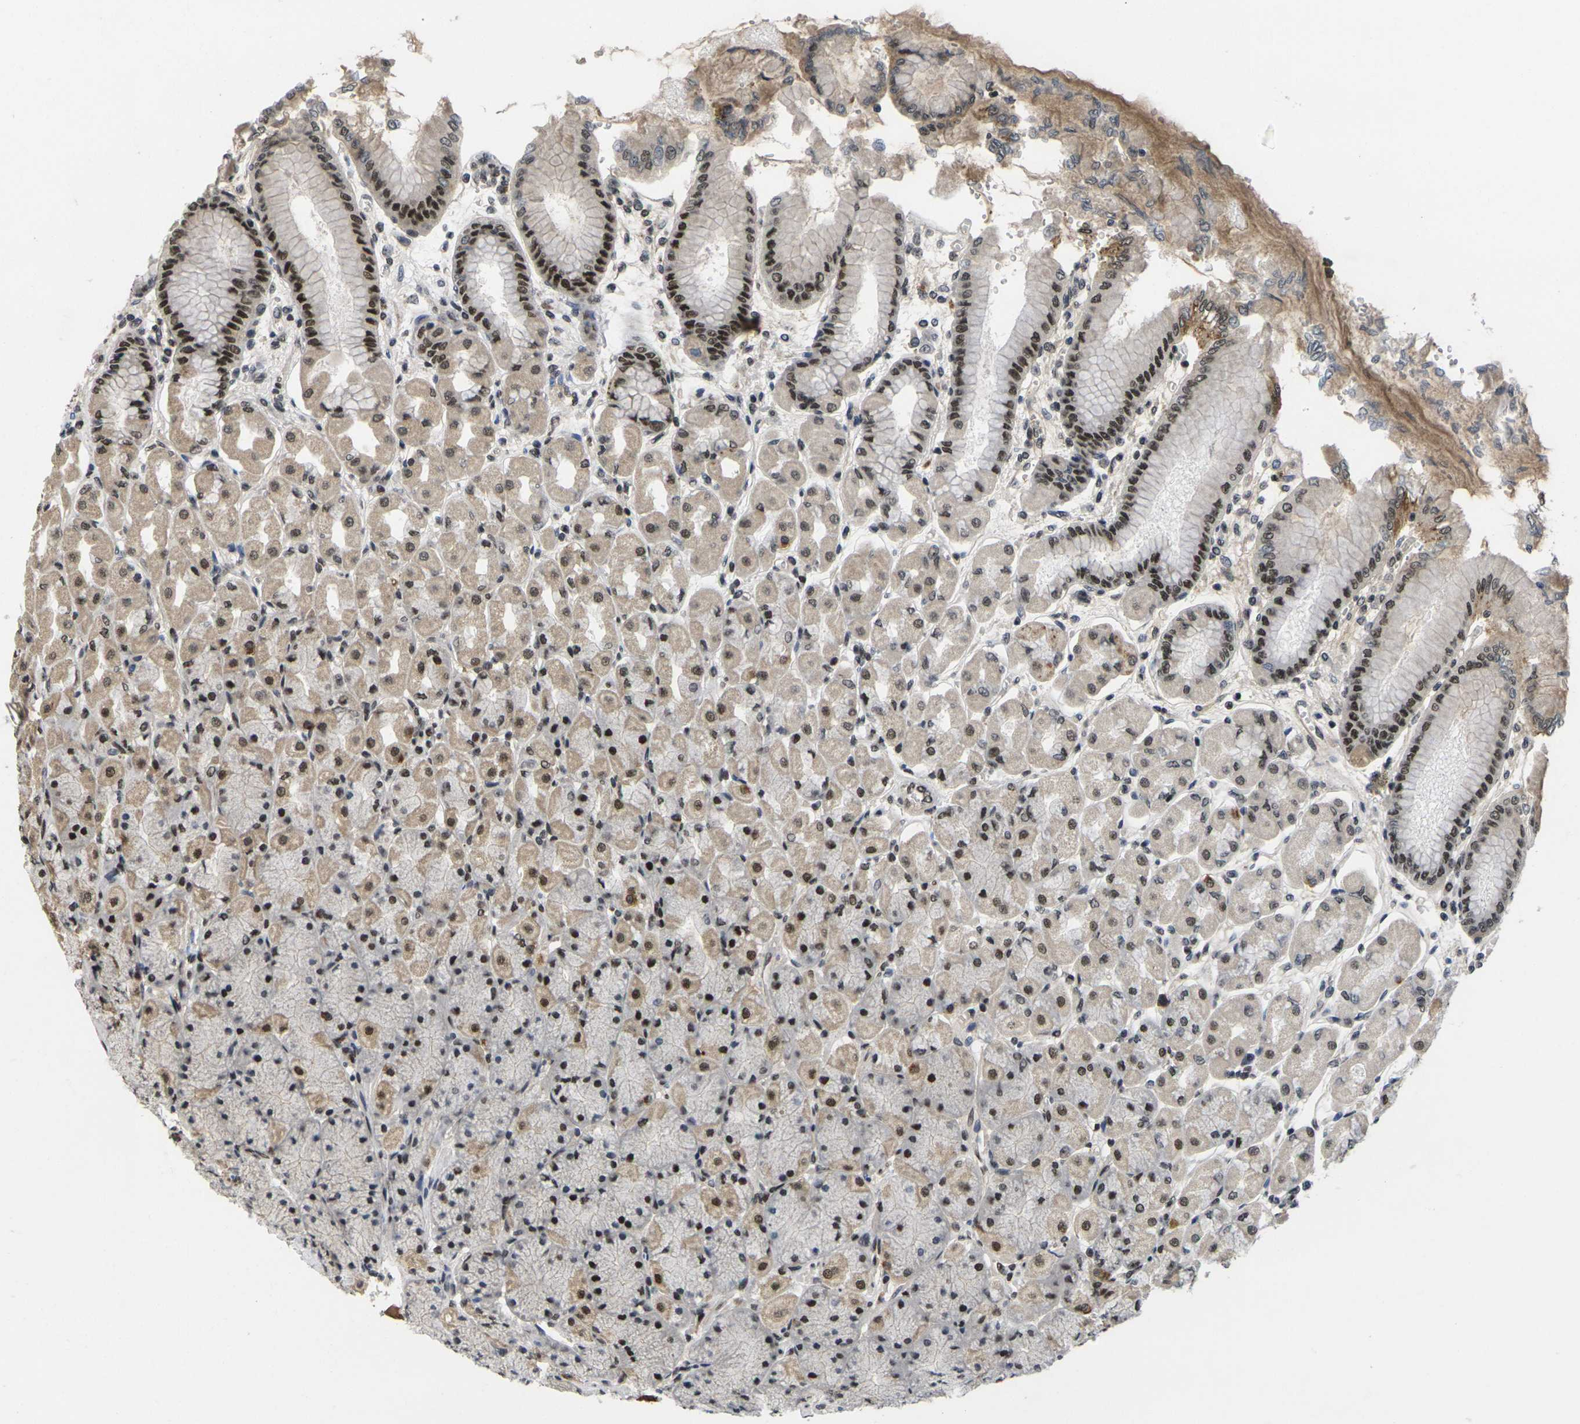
{"staining": {"intensity": "strong", "quantity": "25%-75%", "location": "cytoplasmic/membranous,nuclear"}, "tissue": "stomach", "cell_type": "Glandular cells", "image_type": "normal", "snomed": [{"axis": "morphology", "description": "Normal tissue, NOS"}, {"axis": "topography", "description": "Stomach, upper"}], "caption": "Protein analysis of normal stomach demonstrates strong cytoplasmic/membranous,nuclear positivity in about 25%-75% of glandular cells.", "gene": "GTF2E1", "patient": {"sex": "female", "age": 56}}